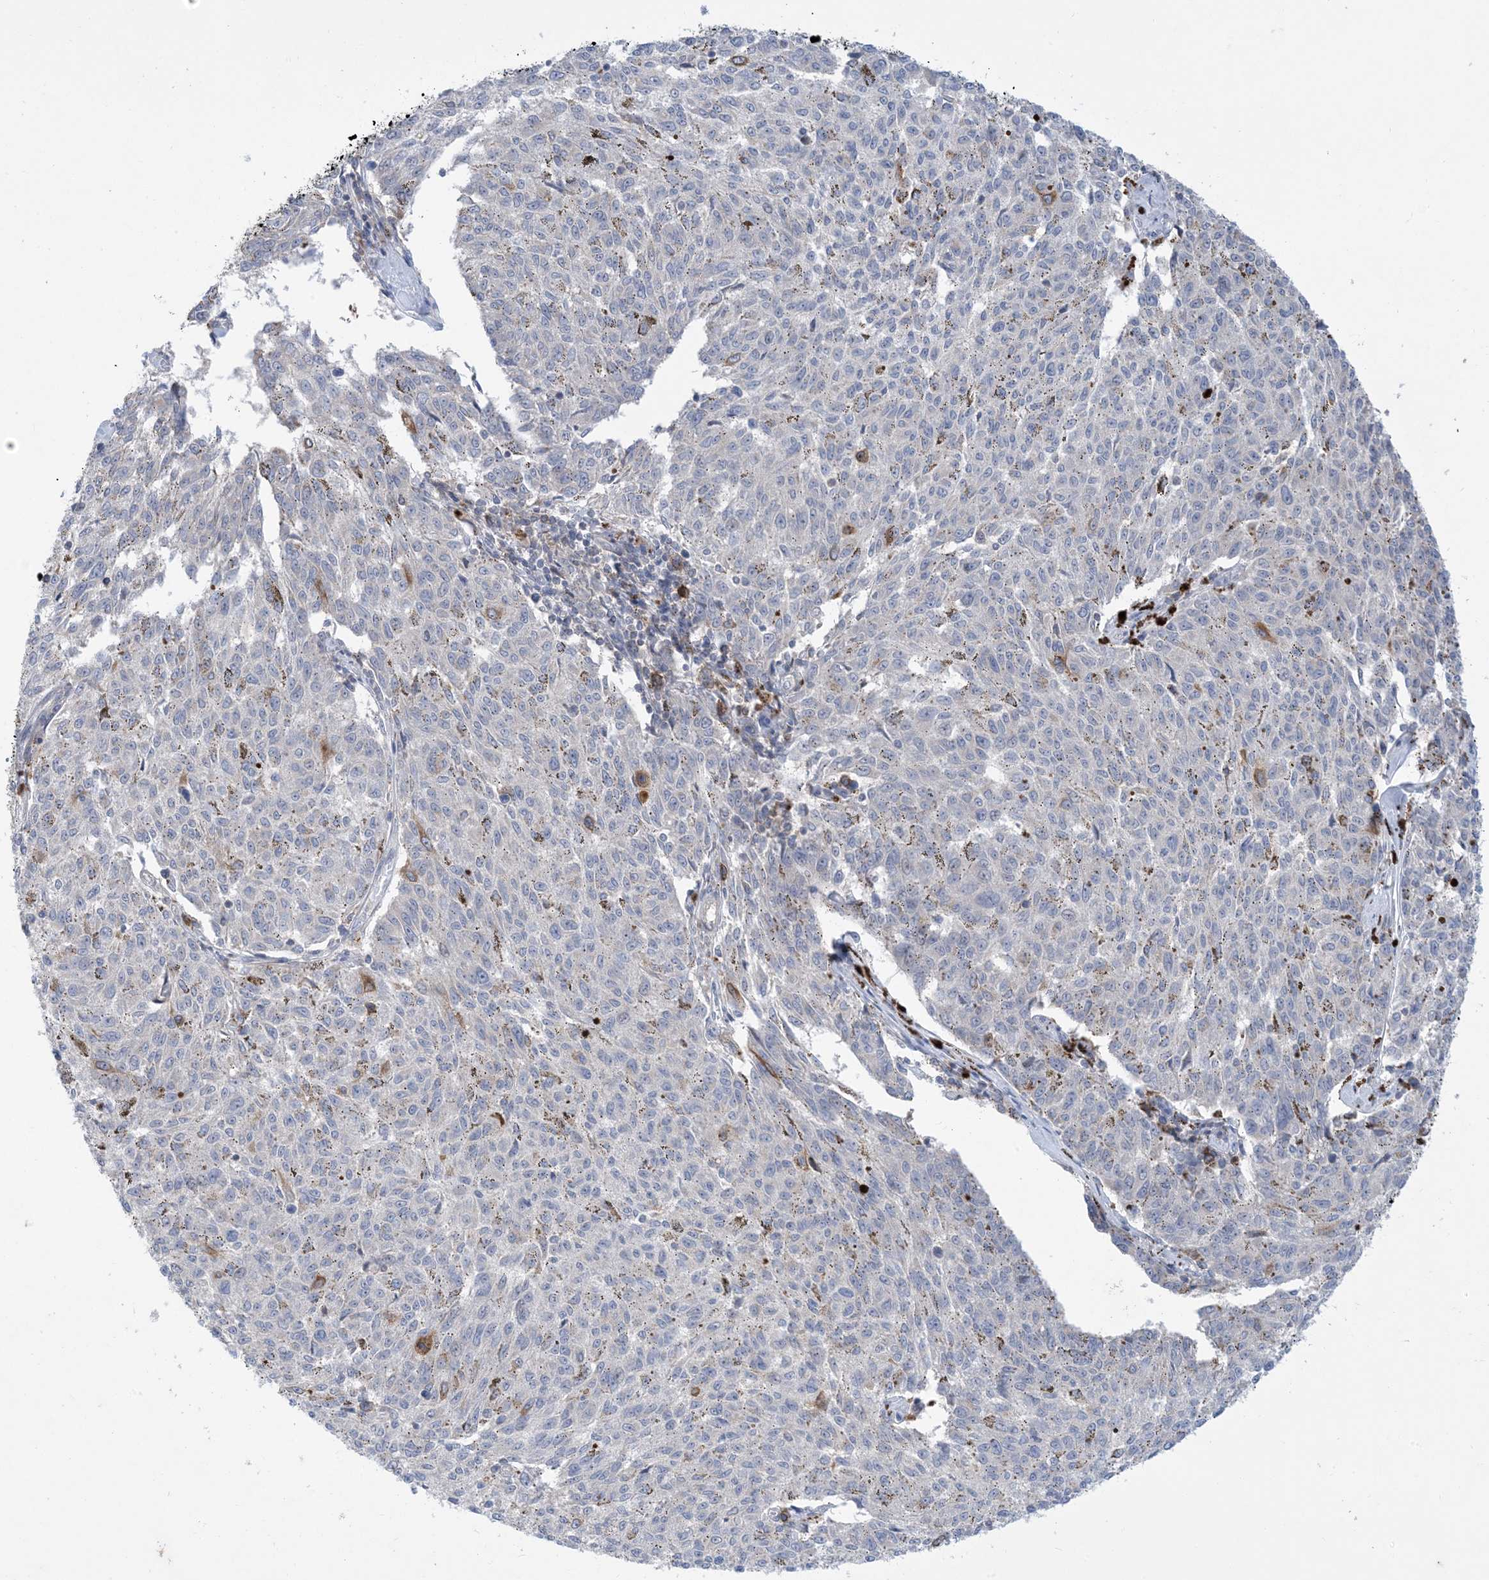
{"staining": {"intensity": "negative", "quantity": "none", "location": "none"}, "tissue": "melanoma", "cell_type": "Tumor cells", "image_type": "cancer", "snomed": [{"axis": "morphology", "description": "Malignant melanoma, NOS"}, {"axis": "topography", "description": "Skin"}], "caption": "Malignant melanoma was stained to show a protein in brown. There is no significant staining in tumor cells.", "gene": "AOC1", "patient": {"sex": "female", "age": 72}}